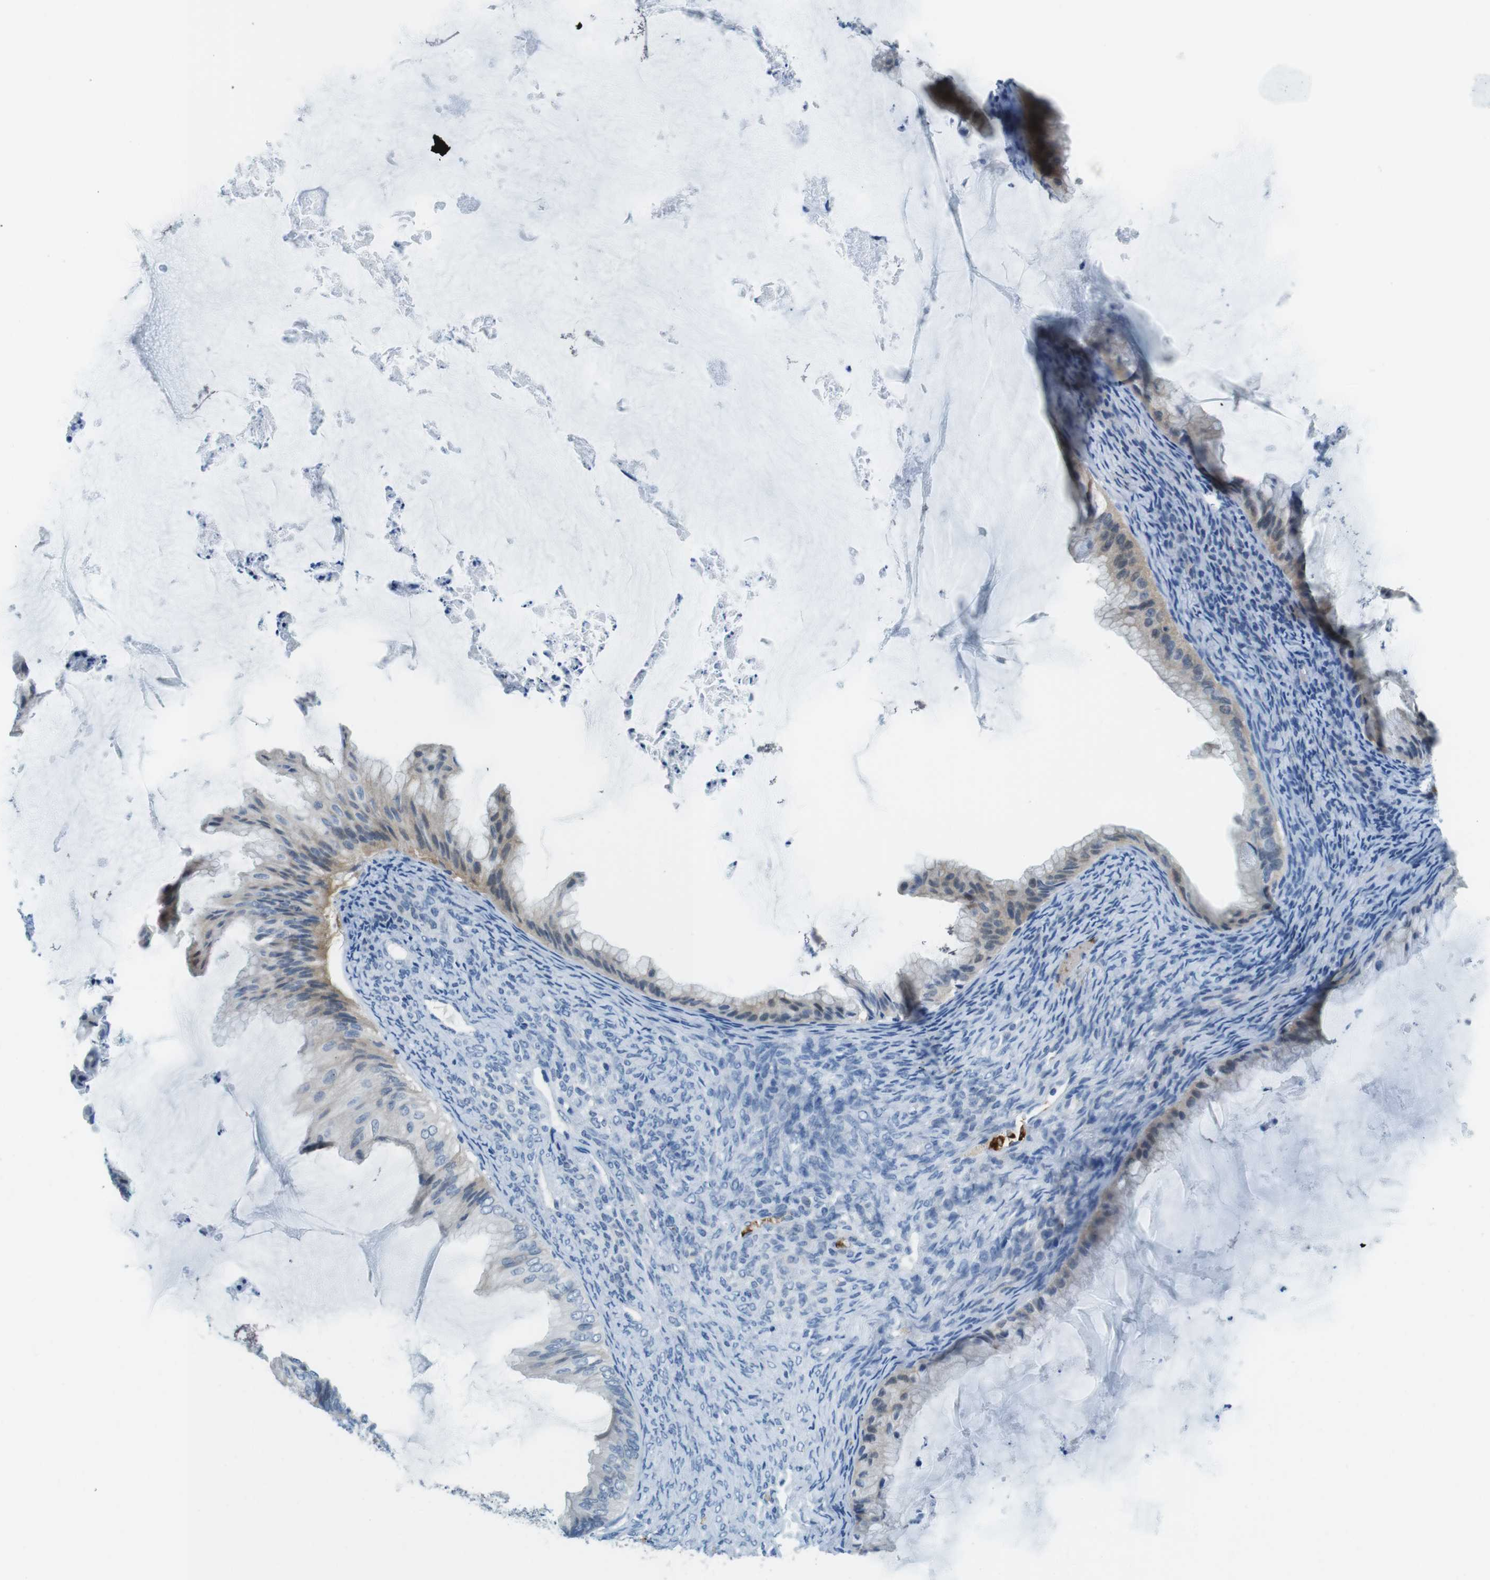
{"staining": {"intensity": "moderate", "quantity": "<25%", "location": "cytoplasmic/membranous"}, "tissue": "ovarian cancer", "cell_type": "Tumor cells", "image_type": "cancer", "snomed": [{"axis": "morphology", "description": "Cystadenocarcinoma, mucinous, NOS"}, {"axis": "topography", "description": "Ovary"}], "caption": "The micrograph shows a brown stain indicating the presence of a protein in the cytoplasmic/membranous of tumor cells in ovarian cancer (mucinous cystadenocarcinoma).", "gene": "TFAP2C", "patient": {"sex": "female", "age": 61}}